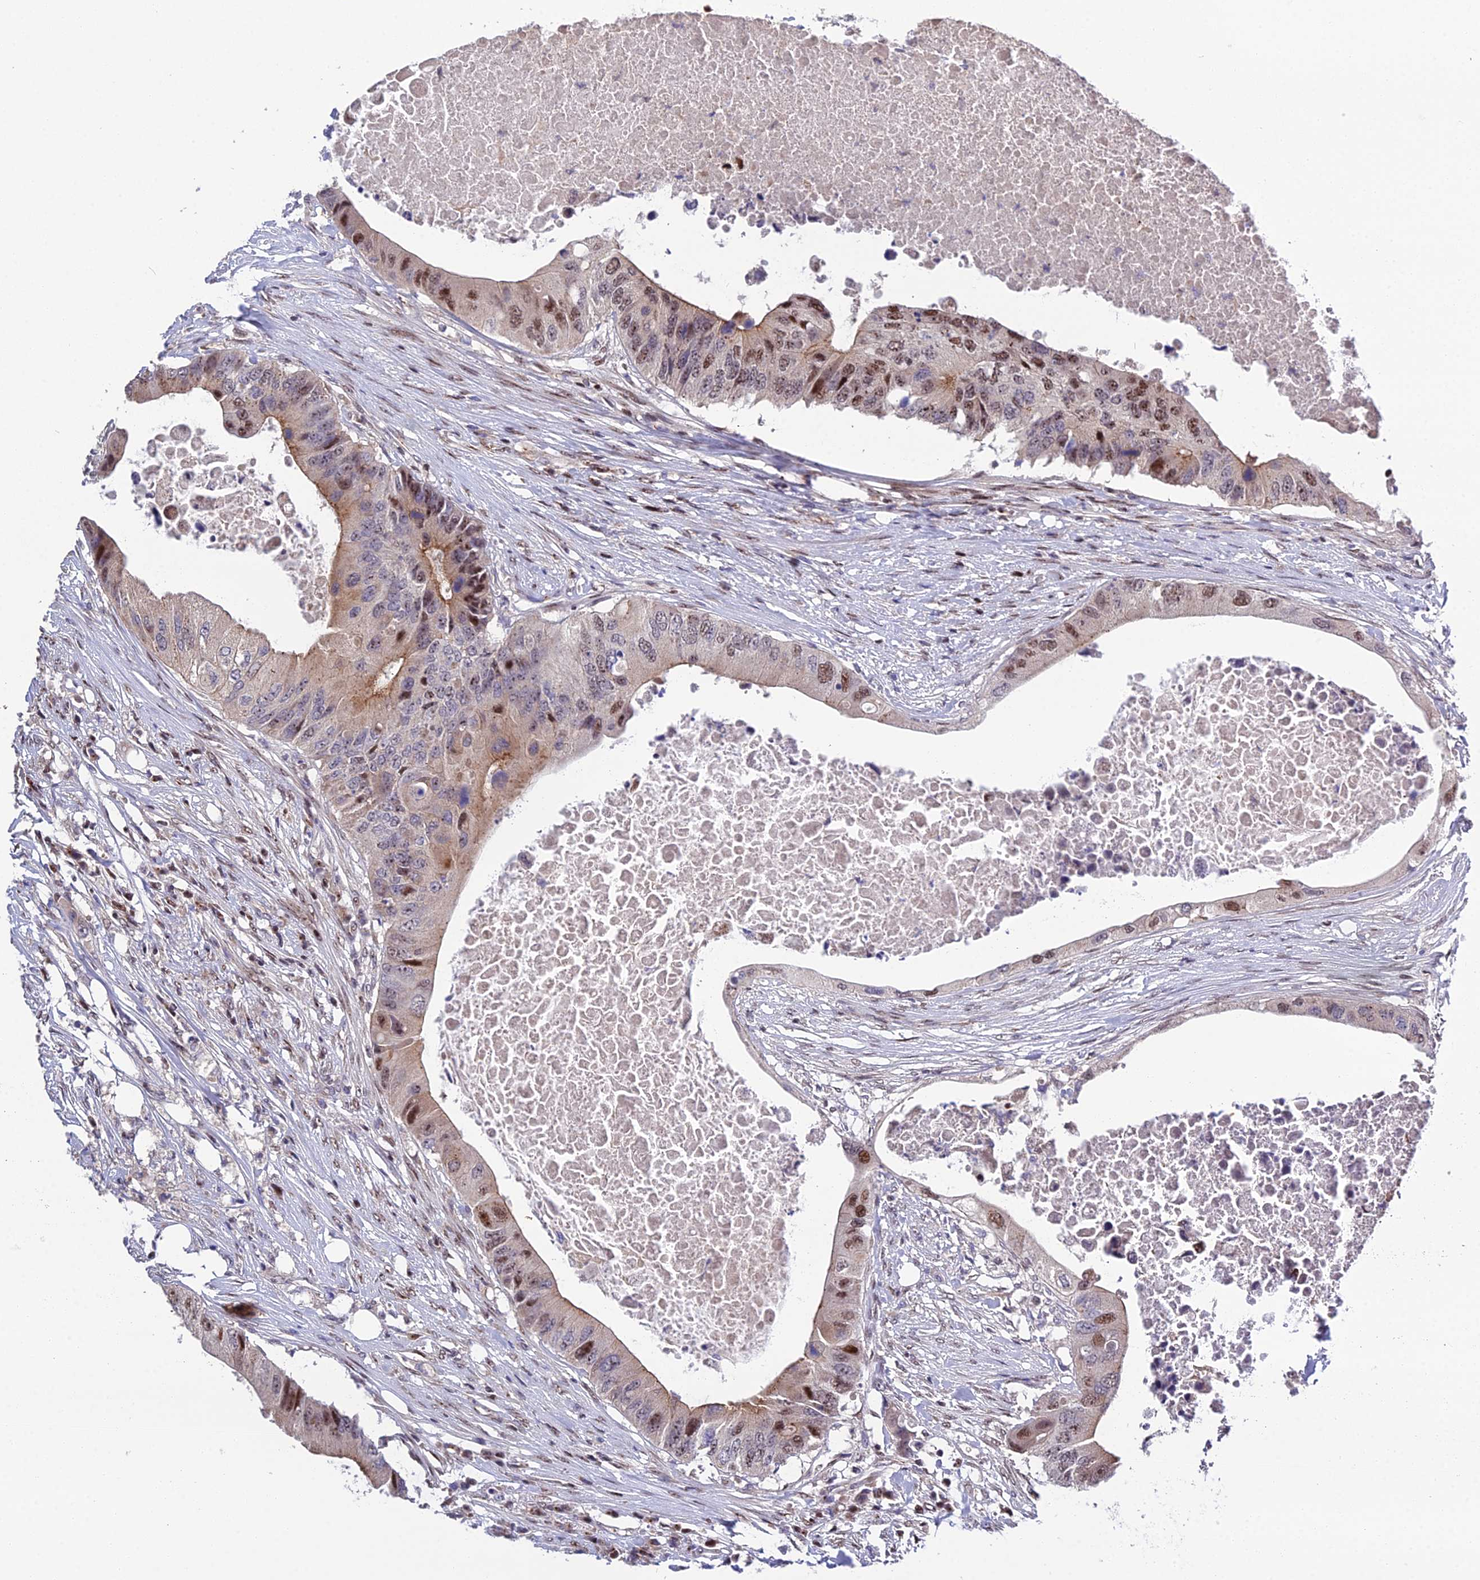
{"staining": {"intensity": "moderate", "quantity": "25%-75%", "location": "nuclear"}, "tissue": "colorectal cancer", "cell_type": "Tumor cells", "image_type": "cancer", "snomed": [{"axis": "morphology", "description": "Adenocarcinoma, NOS"}, {"axis": "topography", "description": "Colon"}], "caption": "A high-resolution image shows IHC staining of colorectal cancer (adenocarcinoma), which displays moderate nuclear expression in about 25%-75% of tumor cells.", "gene": "ARL2", "patient": {"sex": "male", "age": 71}}